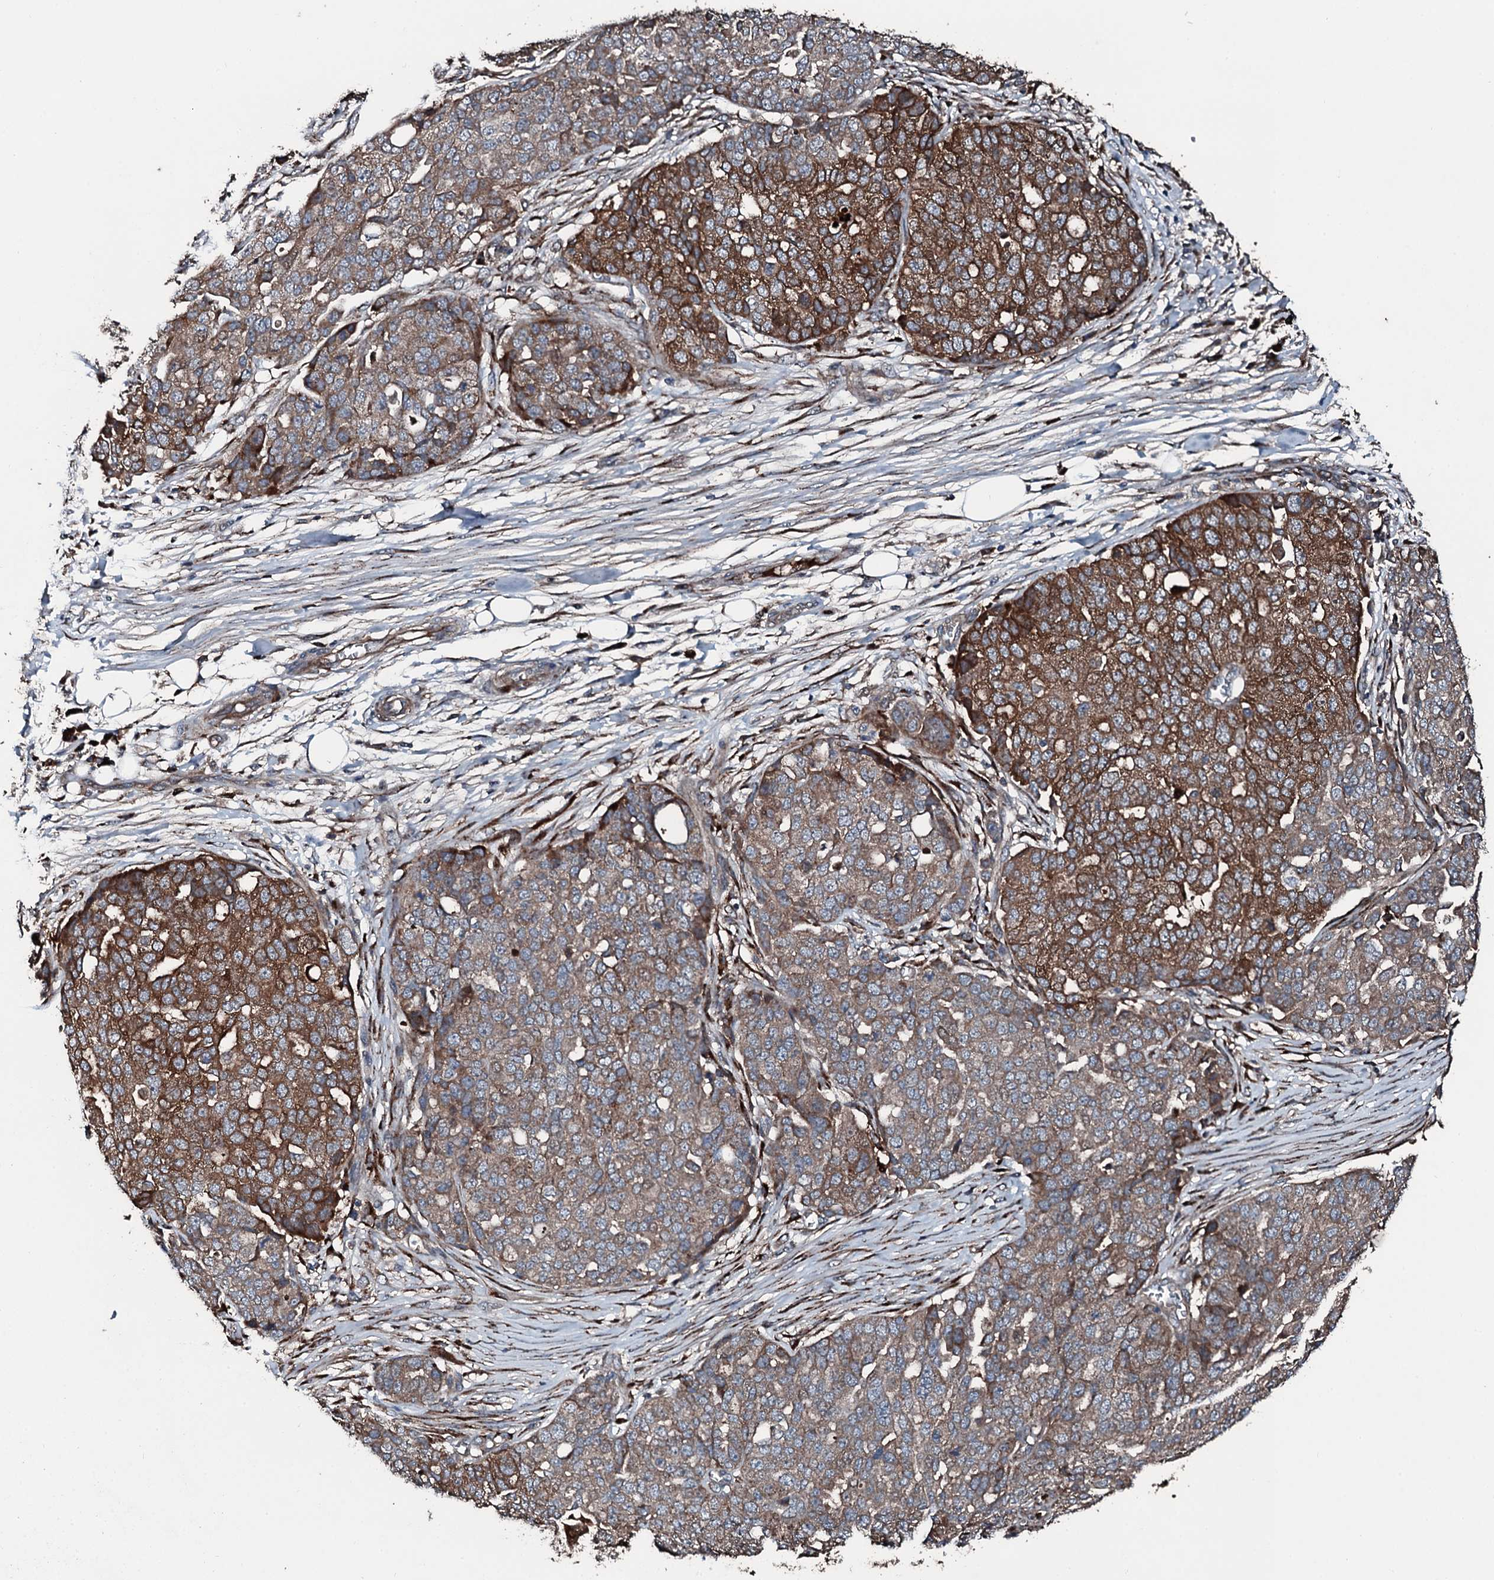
{"staining": {"intensity": "moderate", "quantity": ">75%", "location": "cytoplasmic/membranous"}, "tissue": "ovarian cancer", "cell_type": "Tumor cells", "image_type": "cancer", "snomed": [{"axis": "morphology", "description": "Cystadenocarcinoma, serous, NOS"}, {"axis": "topography", "description": "Soft tissue"}, {"axis": "topography", "description": "Ovary"}], "caption": "A micrograph of serous cystadenocarcinoma (ovarian) stained for a protein displays moderate cytoplasmic/membranous brown staining in tumor cells.", "gene": "AARS1", "patient": {"sex": "female", "age": 57}}